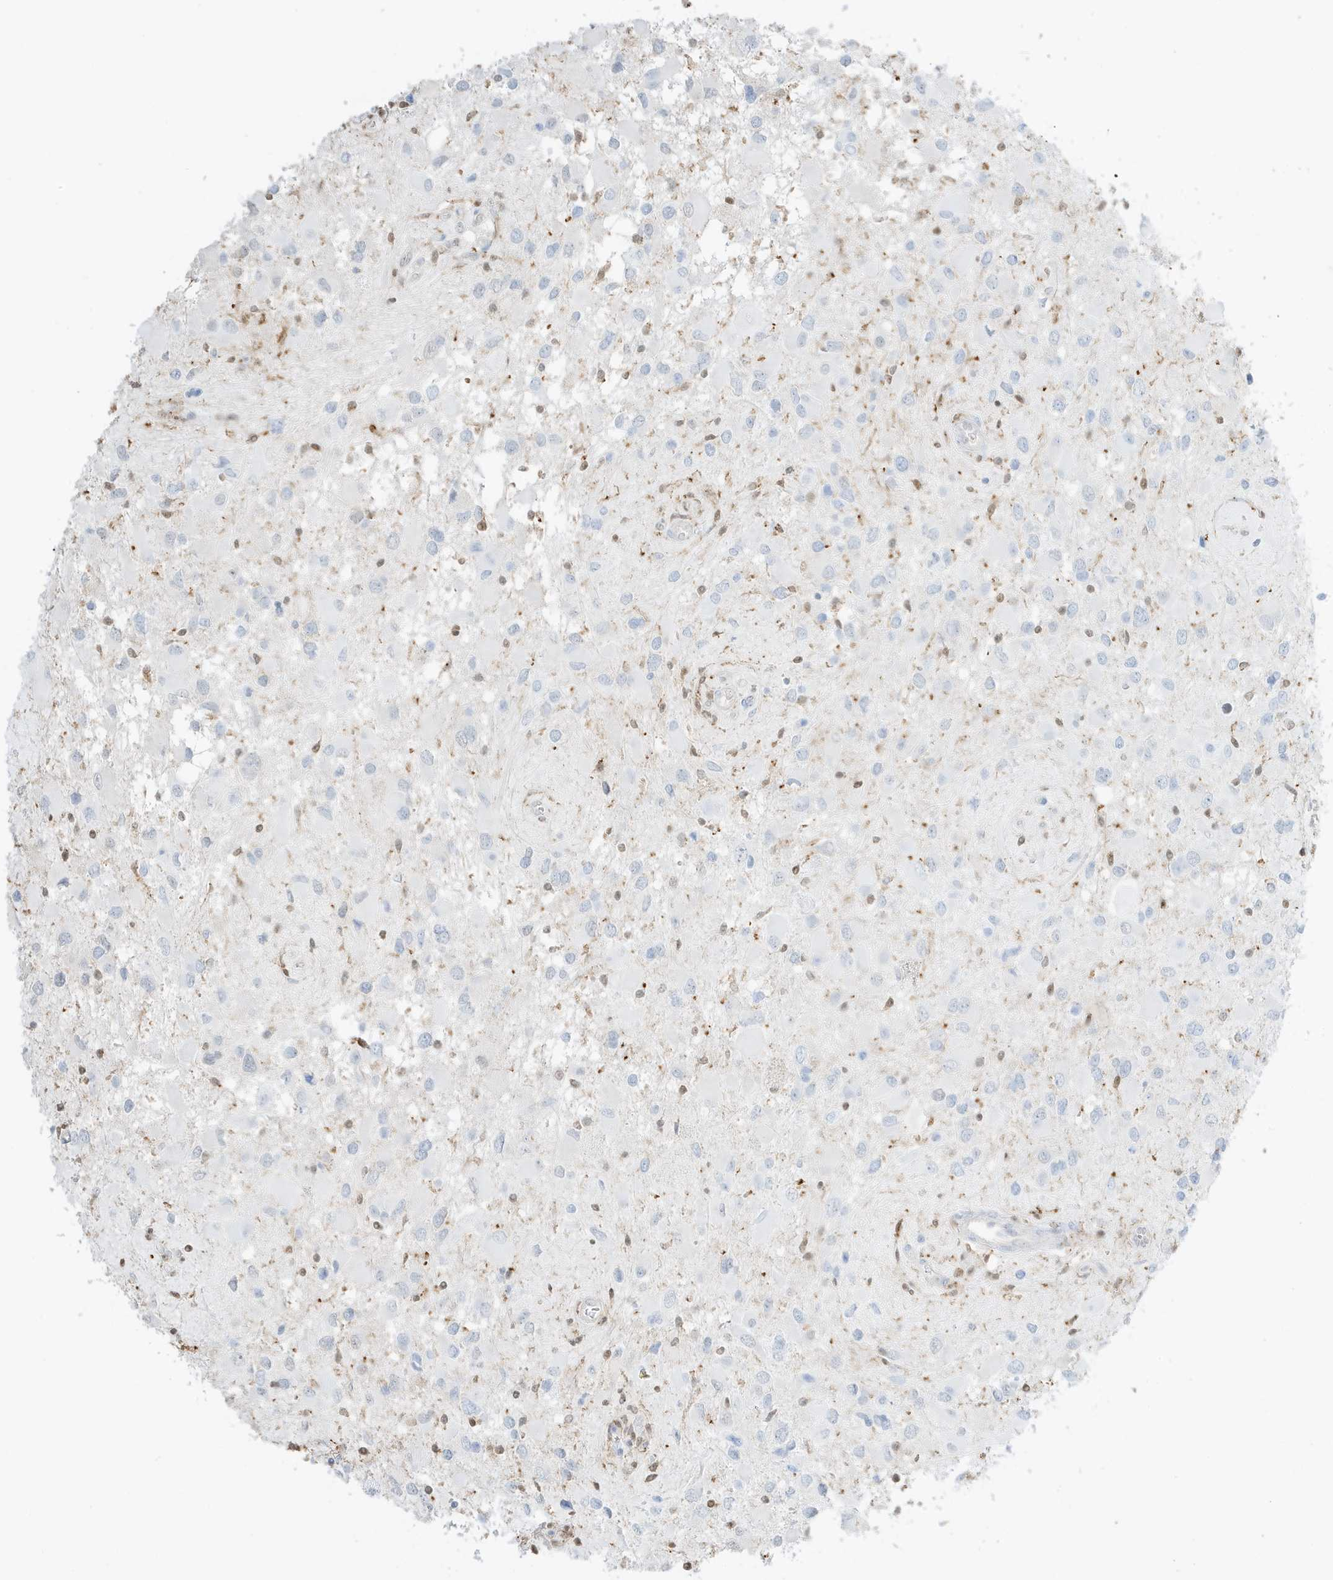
{"staining": {"intensity": "negative", "quantity": "none", "location": "none"}, "tissue": "glioma", "cell_type": "Tumor cells", "image_type": "cancer", "snomed": [{"axis": "morphology", "description": "Glioma, malignant, High grade"}, {"axis": "topography", "description": "Brain"}], "caption": "IHC of human malignant high-grade glioma reveals no expression in tumor cells.", "gene": "GCA", "patient": {"sex": "male", "age": 53}}